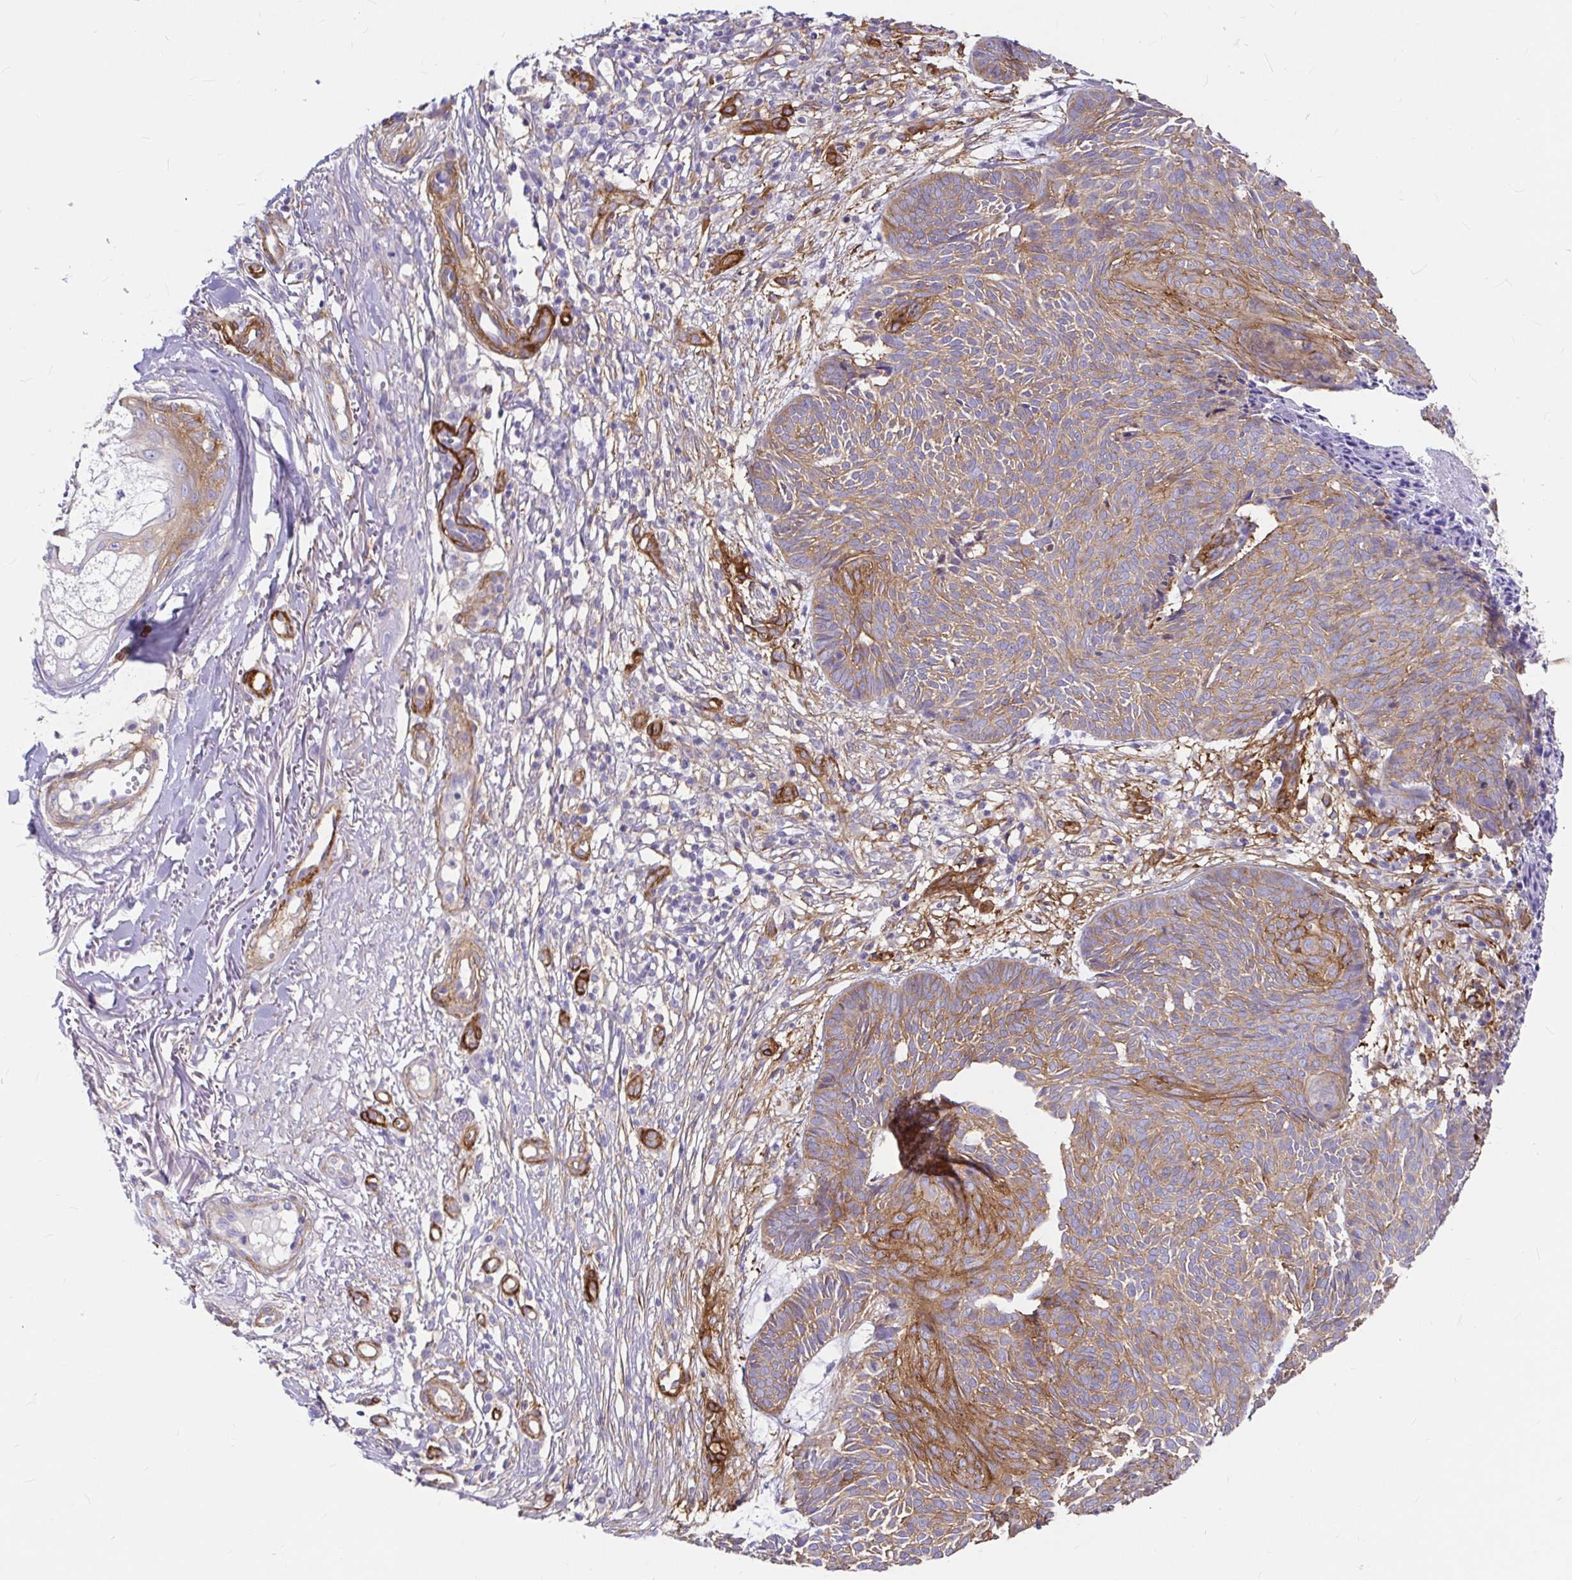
{"staining": {"intensity": "moderate", "quantity": ">75%", "location": "cytoplasmic/membranous"}, "tissue": "skin cancer", "cell_type": "Tumor cells", "image_type": "cancer", "snomed": [{"axis": "morphology", "description": "Basal cell carcinoma"}, {"axis": "topography", "description": "Skin"}, {"axis": "topography", "description": "Skin of trunk"}], "caption": "Moderate cytoplasmic/membranous protein staining is present in approximately >75% of tumor cells in skin cancer.", "gene": "MYO1B", "patient": {"sex": "male", "age": 74}}